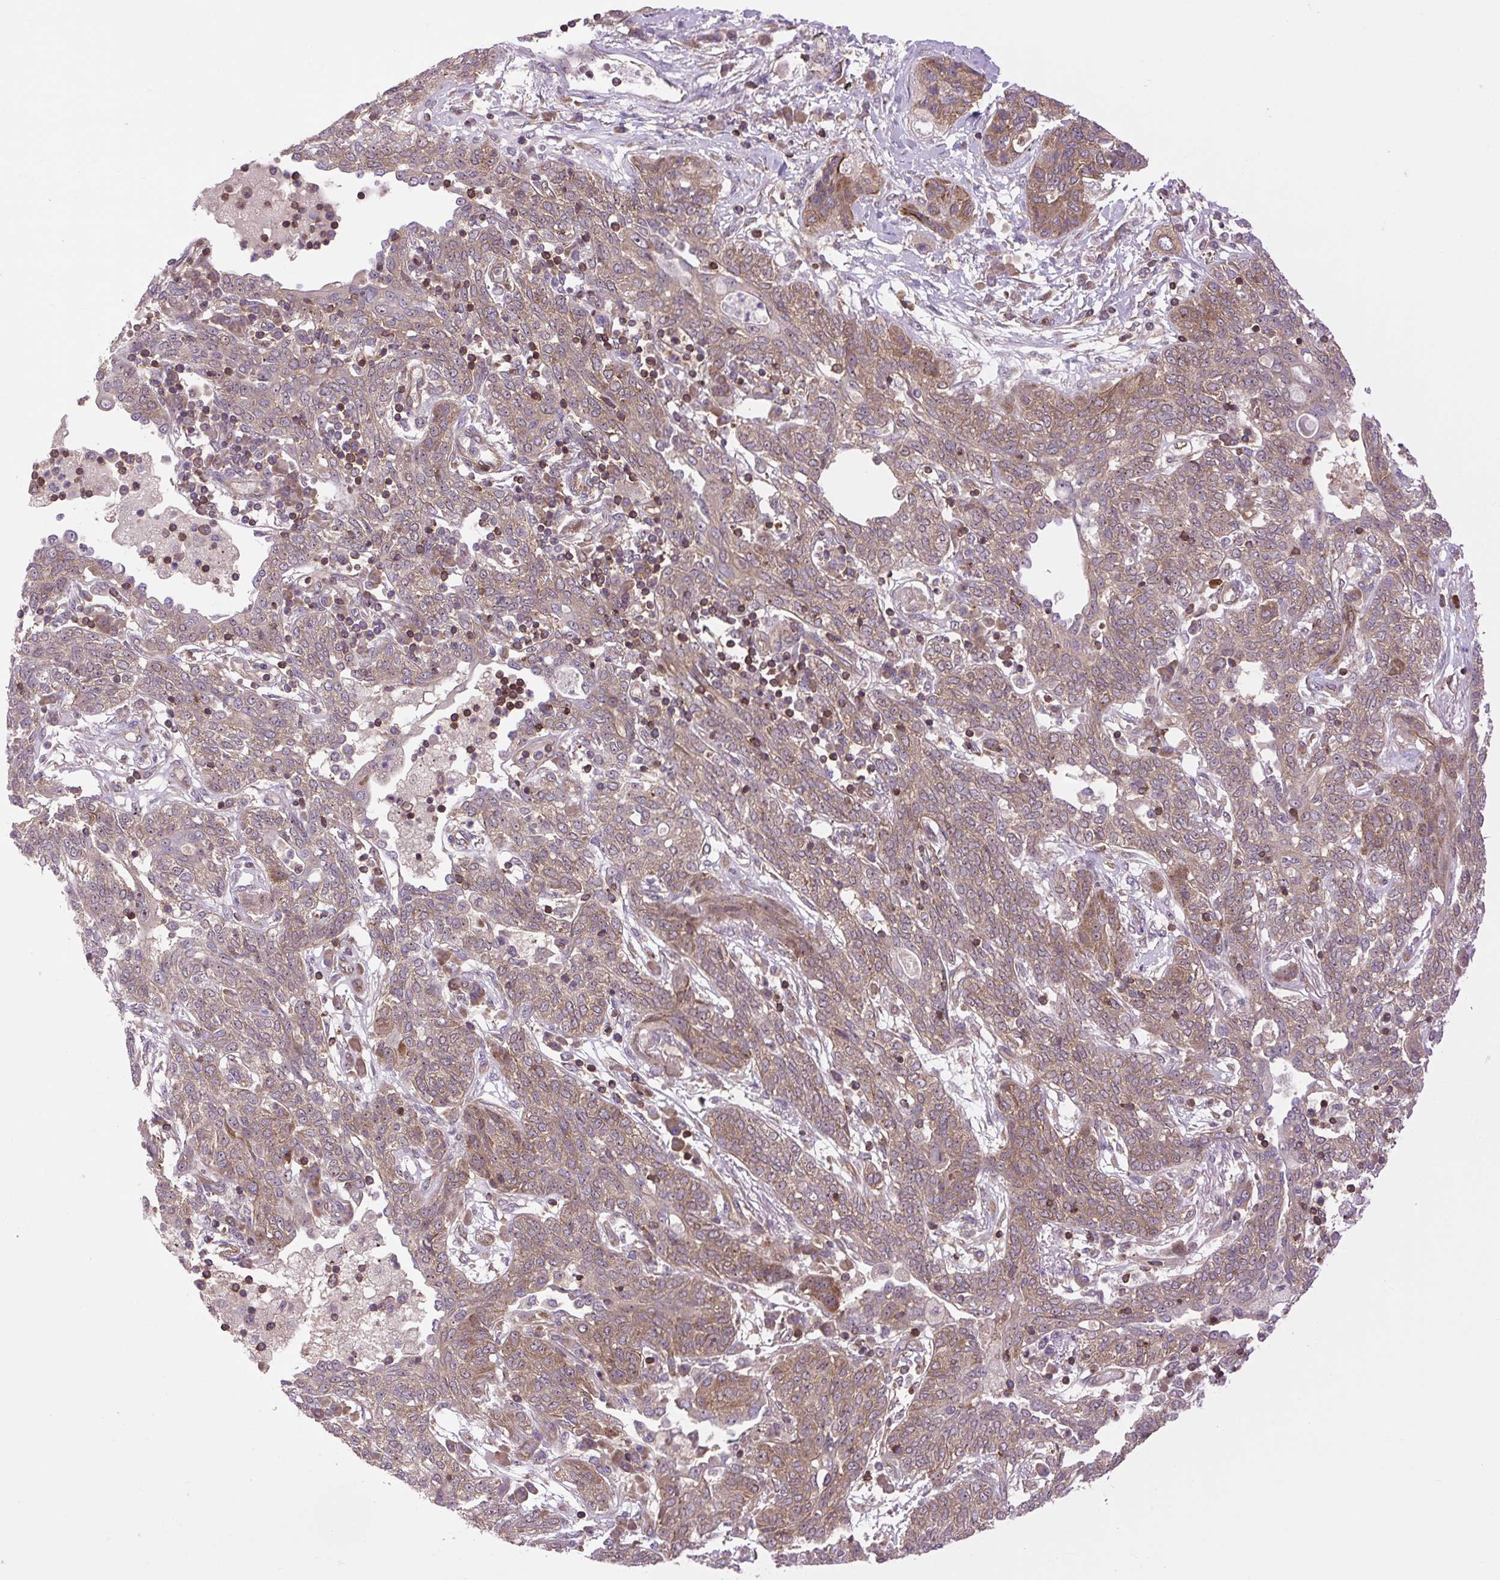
{"staining": {"intensity": "moderate", "quantity": ">75%", "location": "cytoplasmic/membranous"}, "tissue": "lung cancer", "cell_type": "Tumor cells", "image_type": "cancer", "snomed": [{"axis": "morphology", "description": "Squamous cell carcinoma, NOS"}, {"axis": "topography", "description": "Lung"}], "caption": "Squamous cell carcinoma (lung) stained with a protein marker reveals moderate staining in tumor cells.", "gene": "PLCG1", "patient": {"sex": "female", "age": 70}}